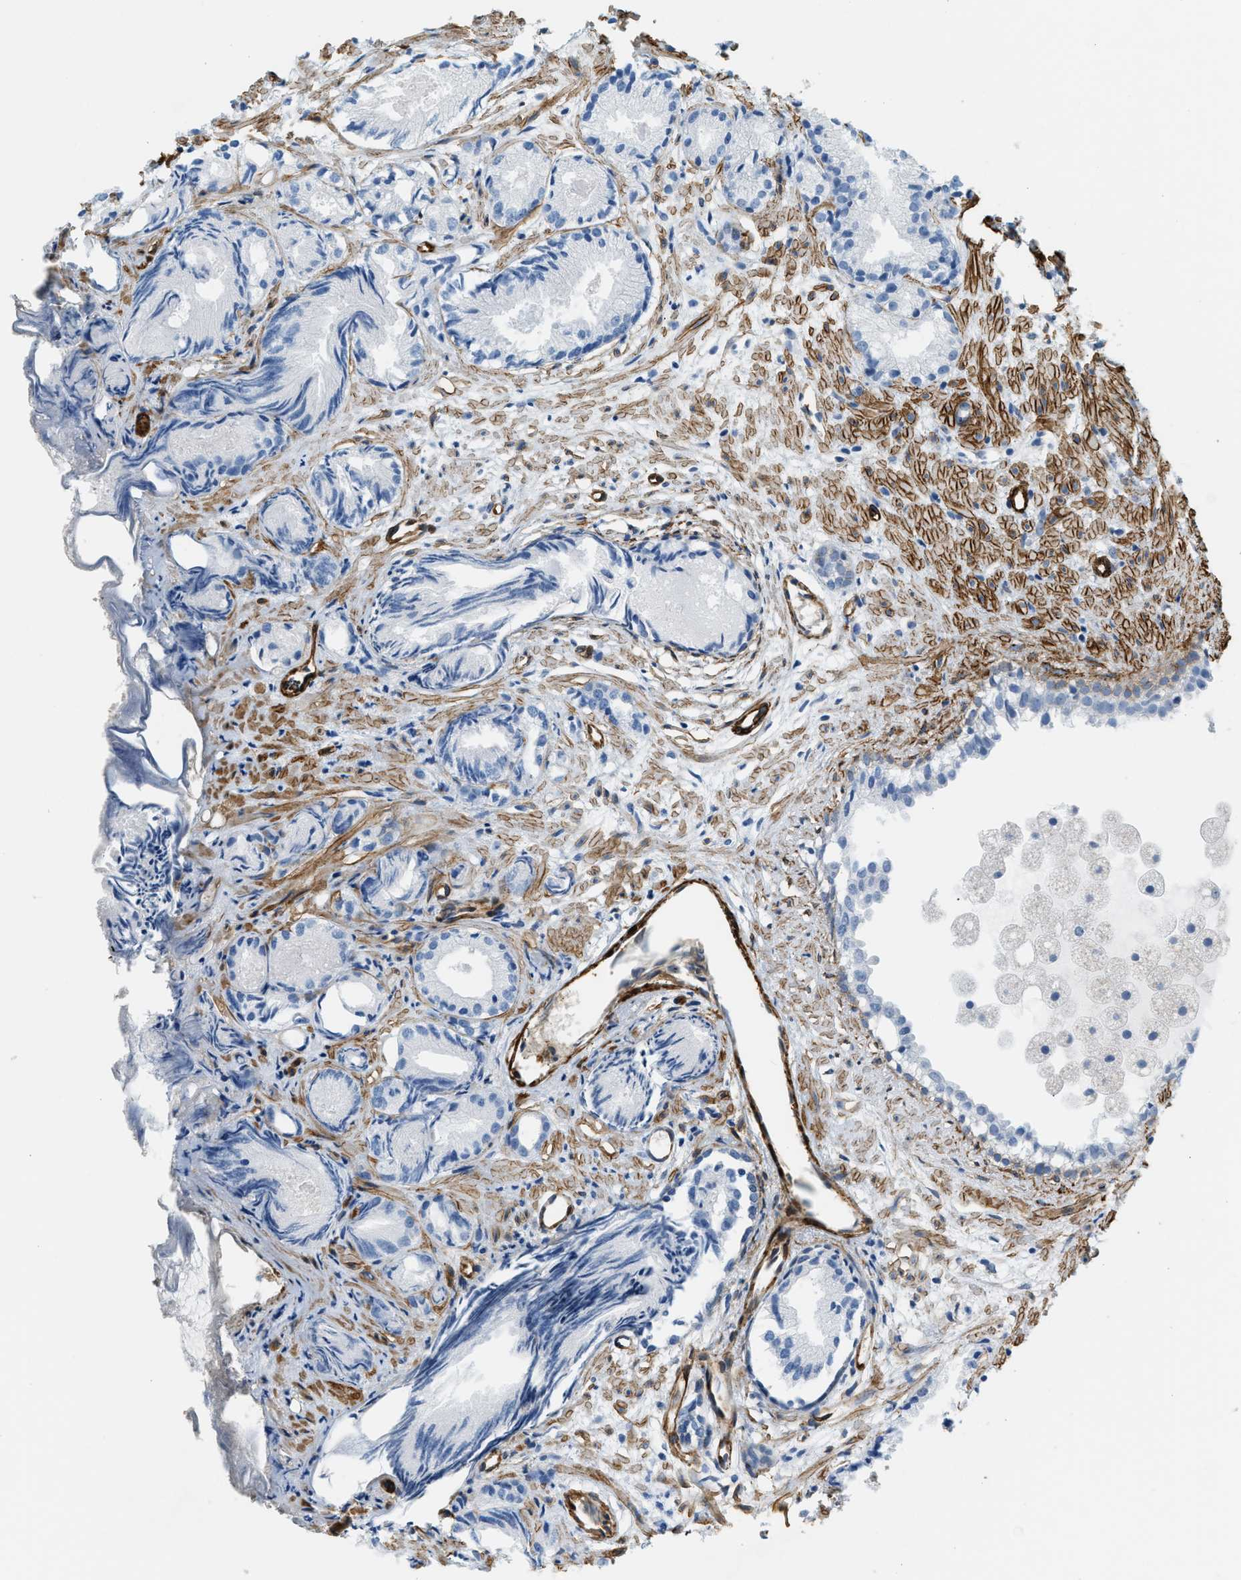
{"staining": {"intensity": "negative", "quantity": "none", "location": "none"}, "tissue": "prostate cancer", "cell_type": "Tumor cells", "image_type": "cancer", "snomed": [{"axis": "morphology", "description": "Adenocarcinoma, Low grade"}, {"axis": "topography", "description": "Prostate"}], "caption": "Tumor cells show no significant staining in prostate low-grade adenocarcinoma.", "gene": "TMEM43", "patient": {"sex": "male", "age": 72}}